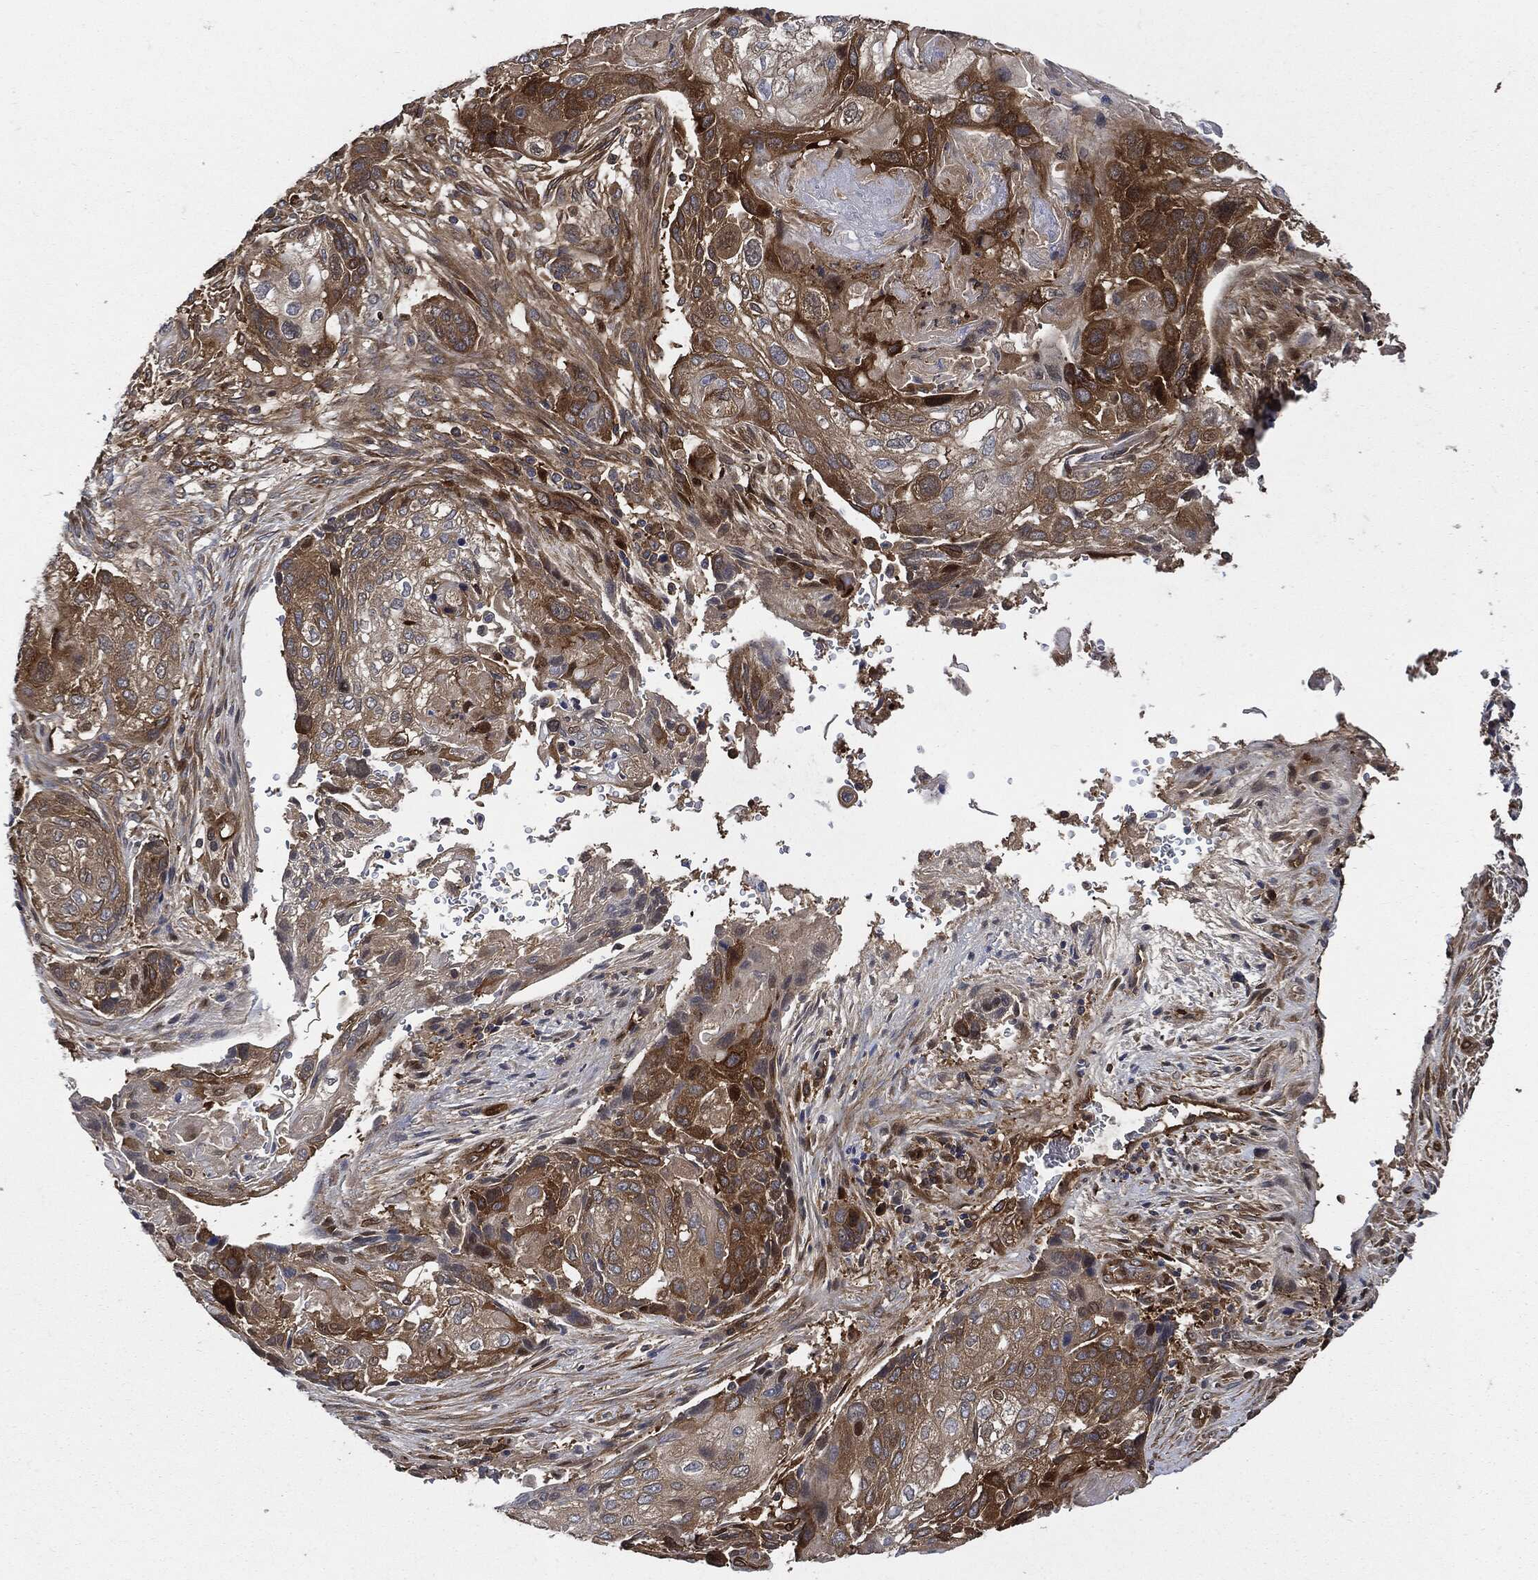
{"staining": {"intensity": "strong", "quantity": ">75%", "location": "cytoplasmic/membranous"}, "tissue": "lung cancer", "cell_type": "Tumor cells", "image_type": "cancer", "snomed": [{"axis": "morphology", "description": "Normal tissue, NOS"}, {"axis": "morphology", "description": "Squamous cell carcinoma, NOS"}, {"axis": "topography", "description": "Bronchus"}, {"axis": "topography", "description": "Lung"}], "caption": "A high amount of strong cytoplasmic/membranous positivity is identified in about >75% of tumor cells in lung squamous cell carcinoma tissue.", "gene": "XPNPEP1", "patient": {"sex": "male", "age": 69}}